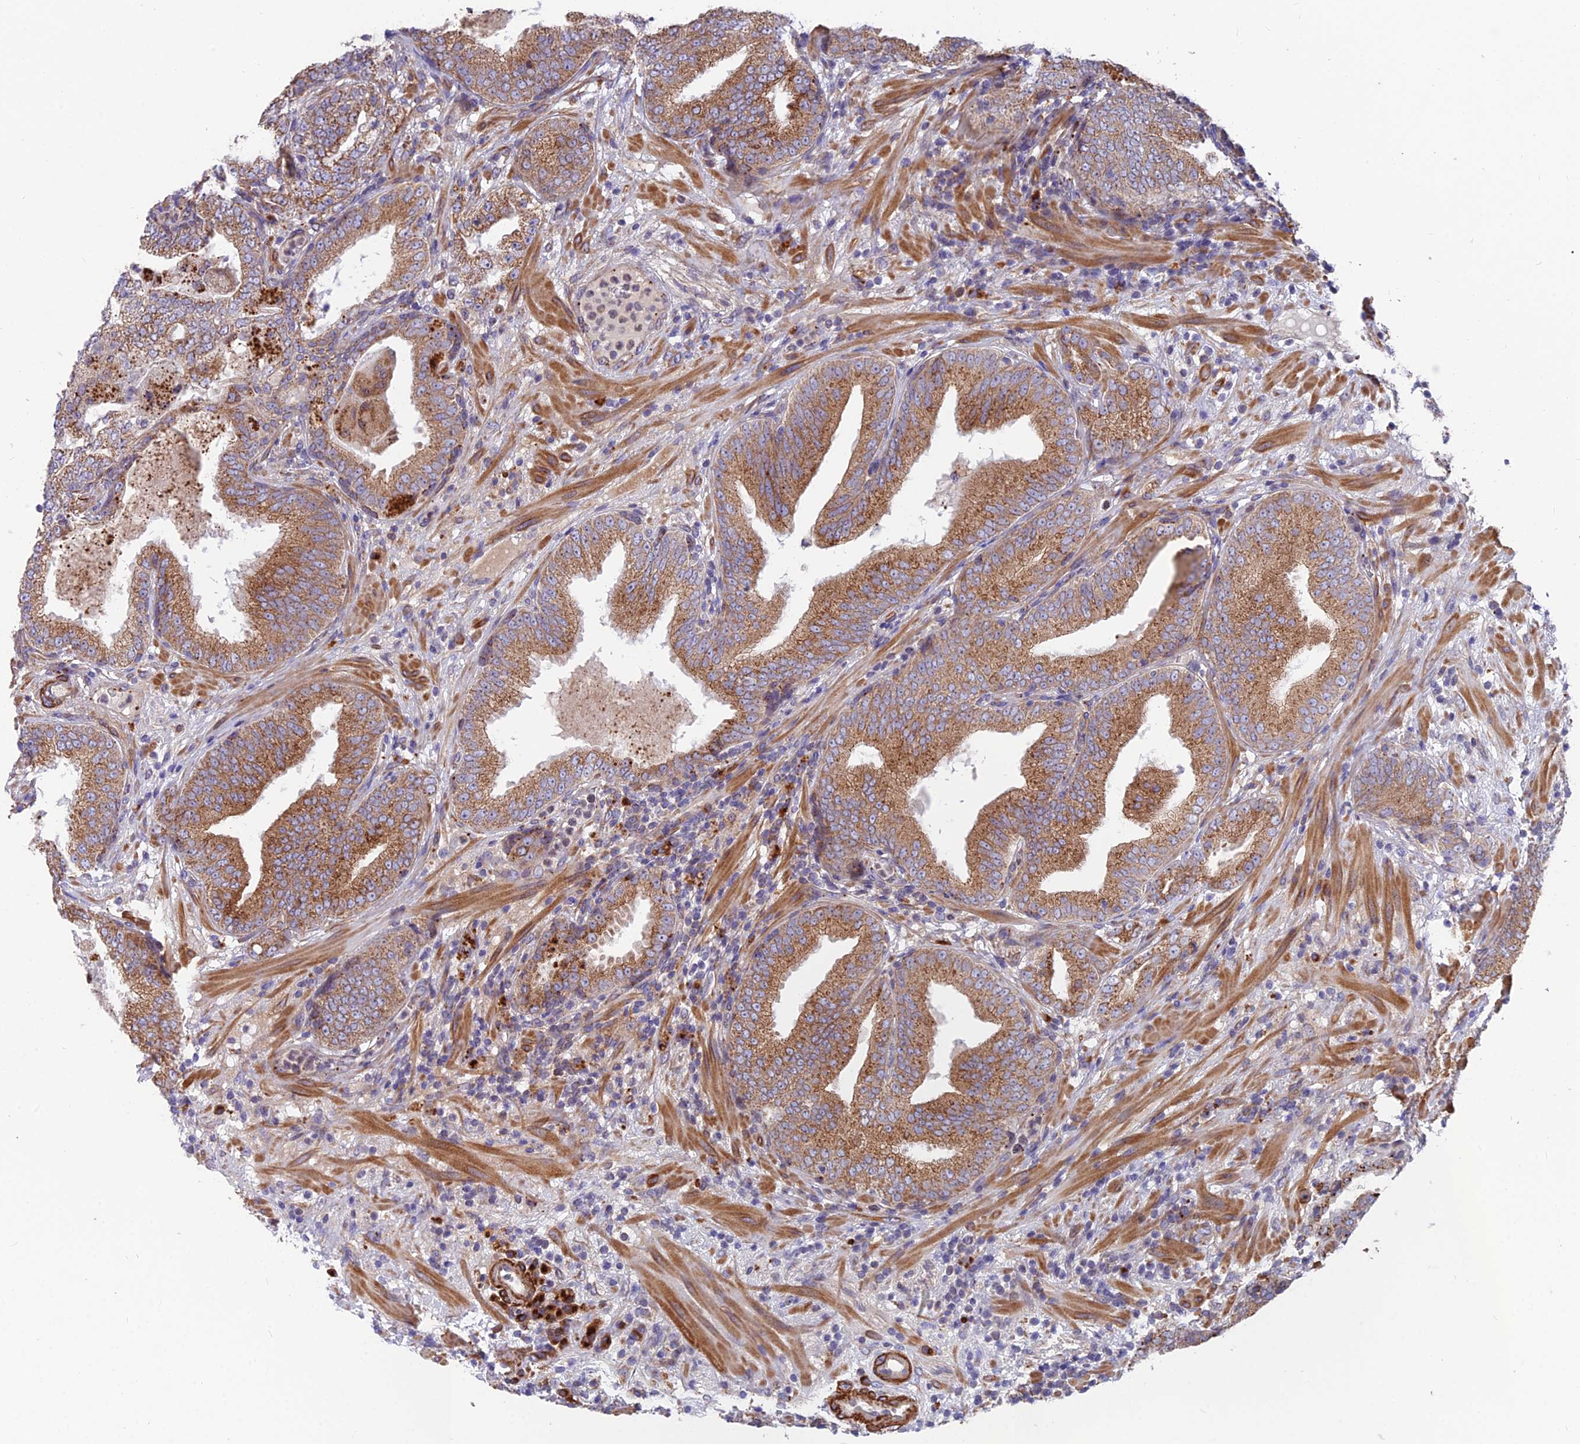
{"staining": {"intensity": "moderate", "quantity": ">75%", "location": "cytoplasmic/membranous"}, "tissue": "prostate cancer", "cell_type": "Tumor cells", "image_type": "cancer", "snomed": [{"axis": "morphology", "description": "Adenocarcinoma, High grade"}, {"axis": "topography", "description": "Prostate"}], "caption": "Prostate cancer (high-grade adenocarcinoma) stained with a protein marker shows moderate staining in tumor cells.", "gene": "TBC1D20", "patient": {"sex": "male", "age": 64}}